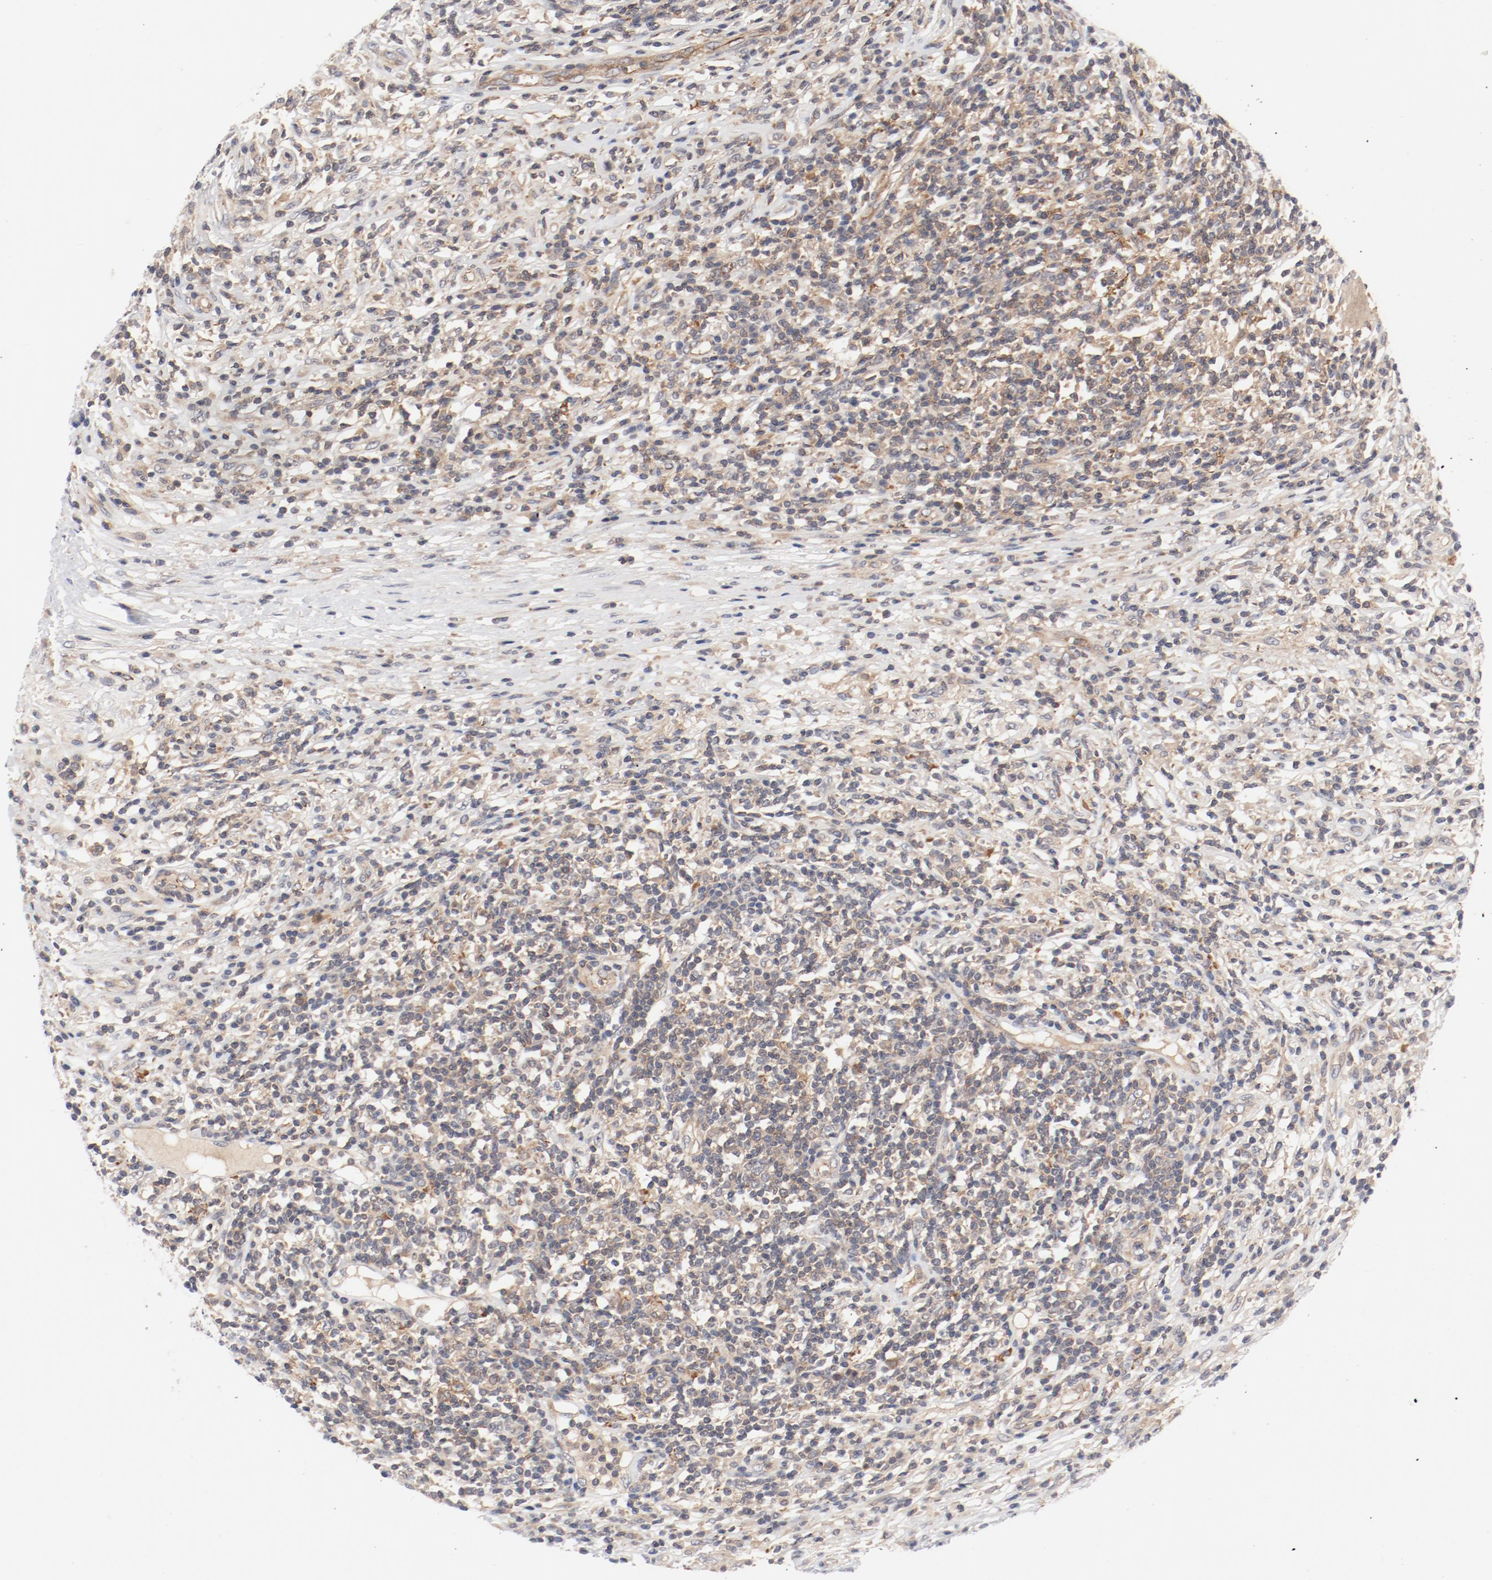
{"staining": {"intensity": "weak", "quantity": ">75%", "location": "cytoplasmic/membranous"}, "tissue": "lymphoma", "cell_type": "Tumor cells", "image_type": "cancer", "snomed": [{"axis": "morphology", "description": "Malignant lymphoma, non-Hodgkin's type, High grade"}, {"axis": "topography", "description": "Lymph node"}], "caption": "Immunohistochemical staining of high-grade malignant lymphoma, non-Hodgkin's type displays weak cytoplasmic/membranous protein expression in about >75% of tumor cells. Using DAB (brown) and hematoxylin (blue) stains, captured at high magnification using brightfield microscopy.", "gene": "ZNF267", "patient": {"sex": "female", "age": 84}}